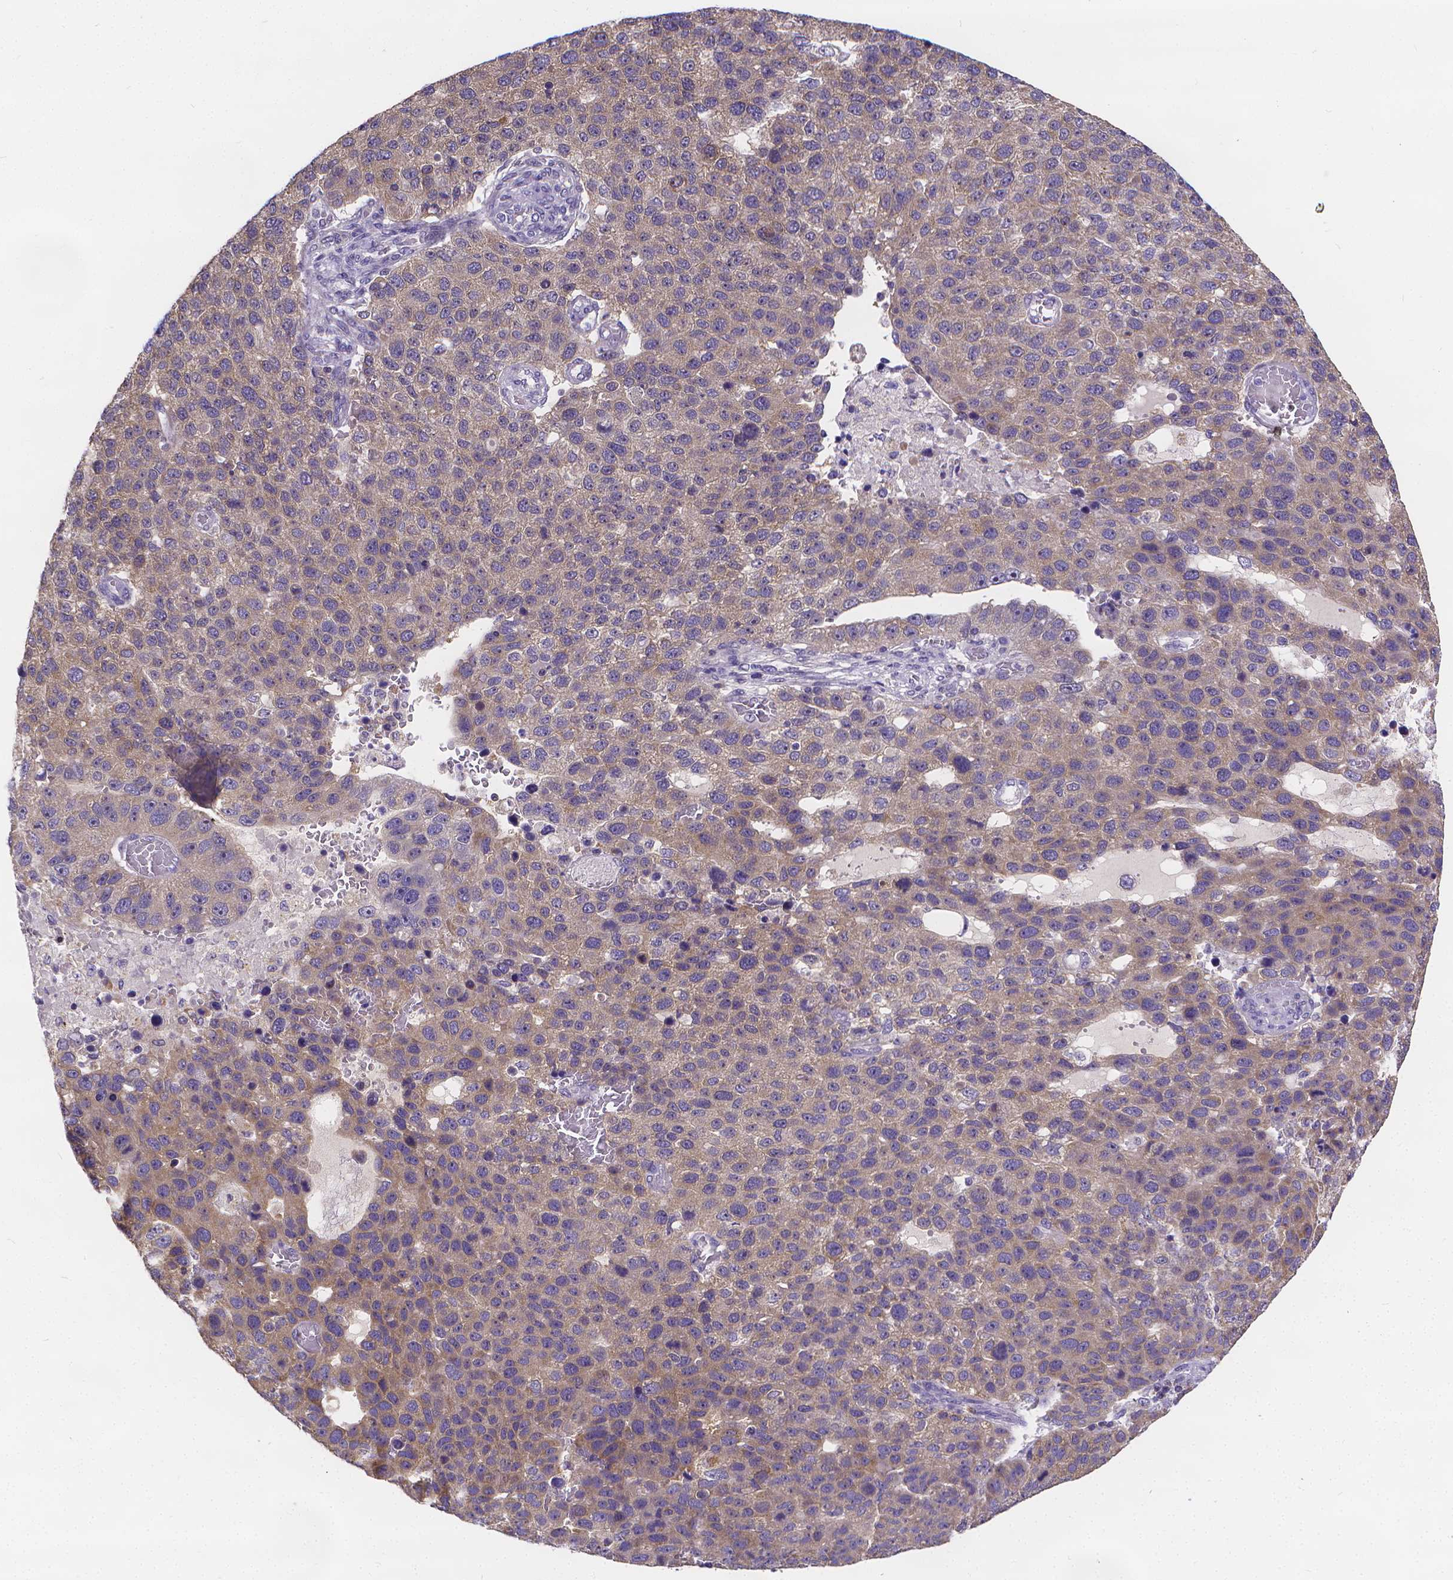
{"staining": {"intensity": "weak", "quantity": "<25%", "location": "cytoplasmic/membranous"}, "tissue": "pancreatic cancer", "cell_type": "Tumor cells", "image_type": "cancer", "snomed": [{"axis": "morphology", "description": "Adenocarcinoma, NOS"}, {"axis": "topography", "description": "Pancreas"}], "caption": "Human adenocarcinoma (pancreatic) stained for a protein using immunohistochemistry (IHC) displays no positivity in tumor cells.", "gene": "GLRB", "patient": {"sex": "female", "age": 61}}